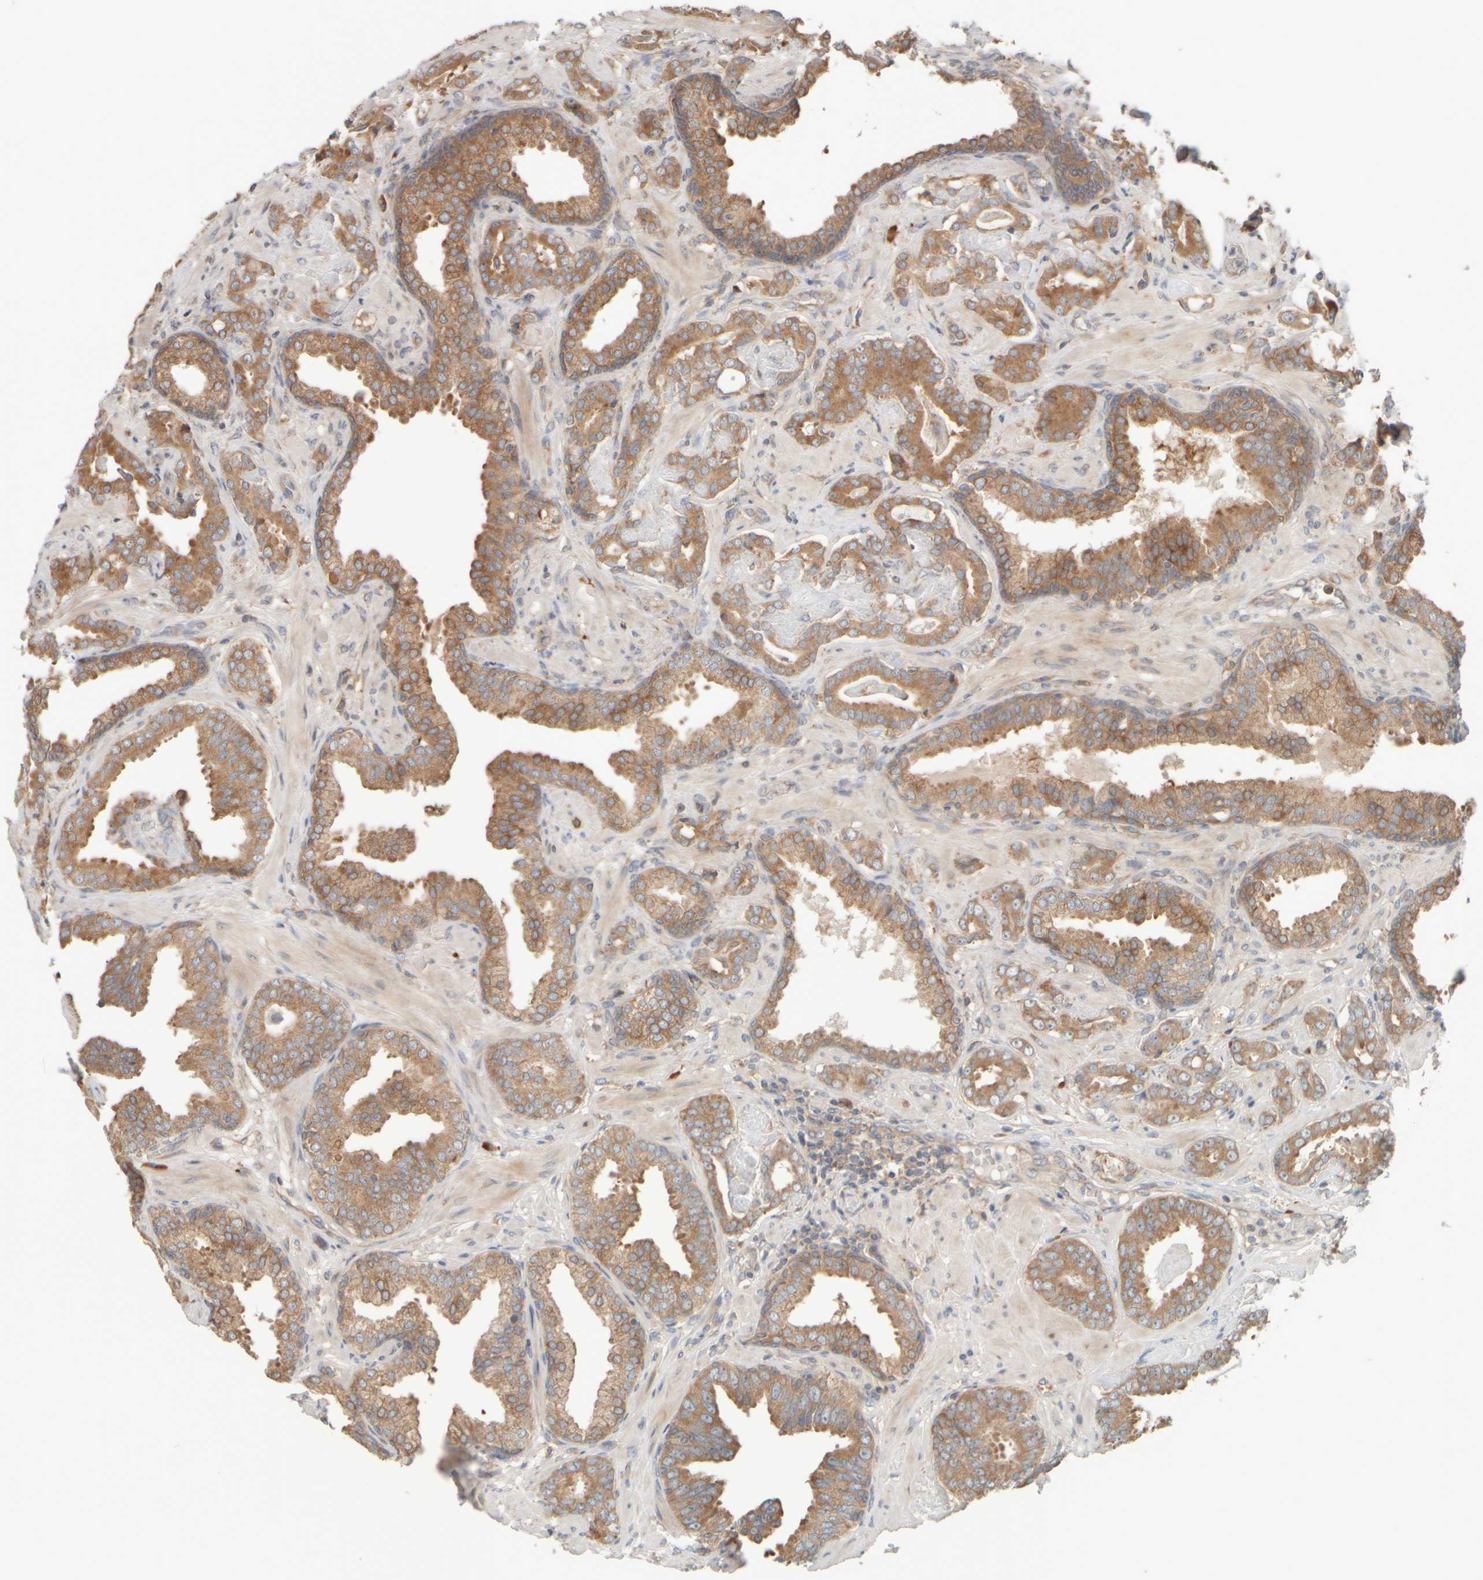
{"staining": {"intensity": "moderate", "quantity": ">75%", "location": "cytoplasmic/membranous"}, "tissue": "prostate cancer", "cell_type": "Tumor cells", "image_type": "cancer", "snomed": [{"axis": "morphology", "description": "Adenocarcinoma, Low grade"}, {"axis": "topography", "description": "Prostate"}], "caption": "A high-resolution photomicrograph shows immunohistochemistry (IHC) staining of prostate cancer, which exhibits moderate cytoplasmic/membranous positivity in about >75% of tumor cells.", "gene": "EIF2B3", "patient": {"sex": "male", "age": 53}}